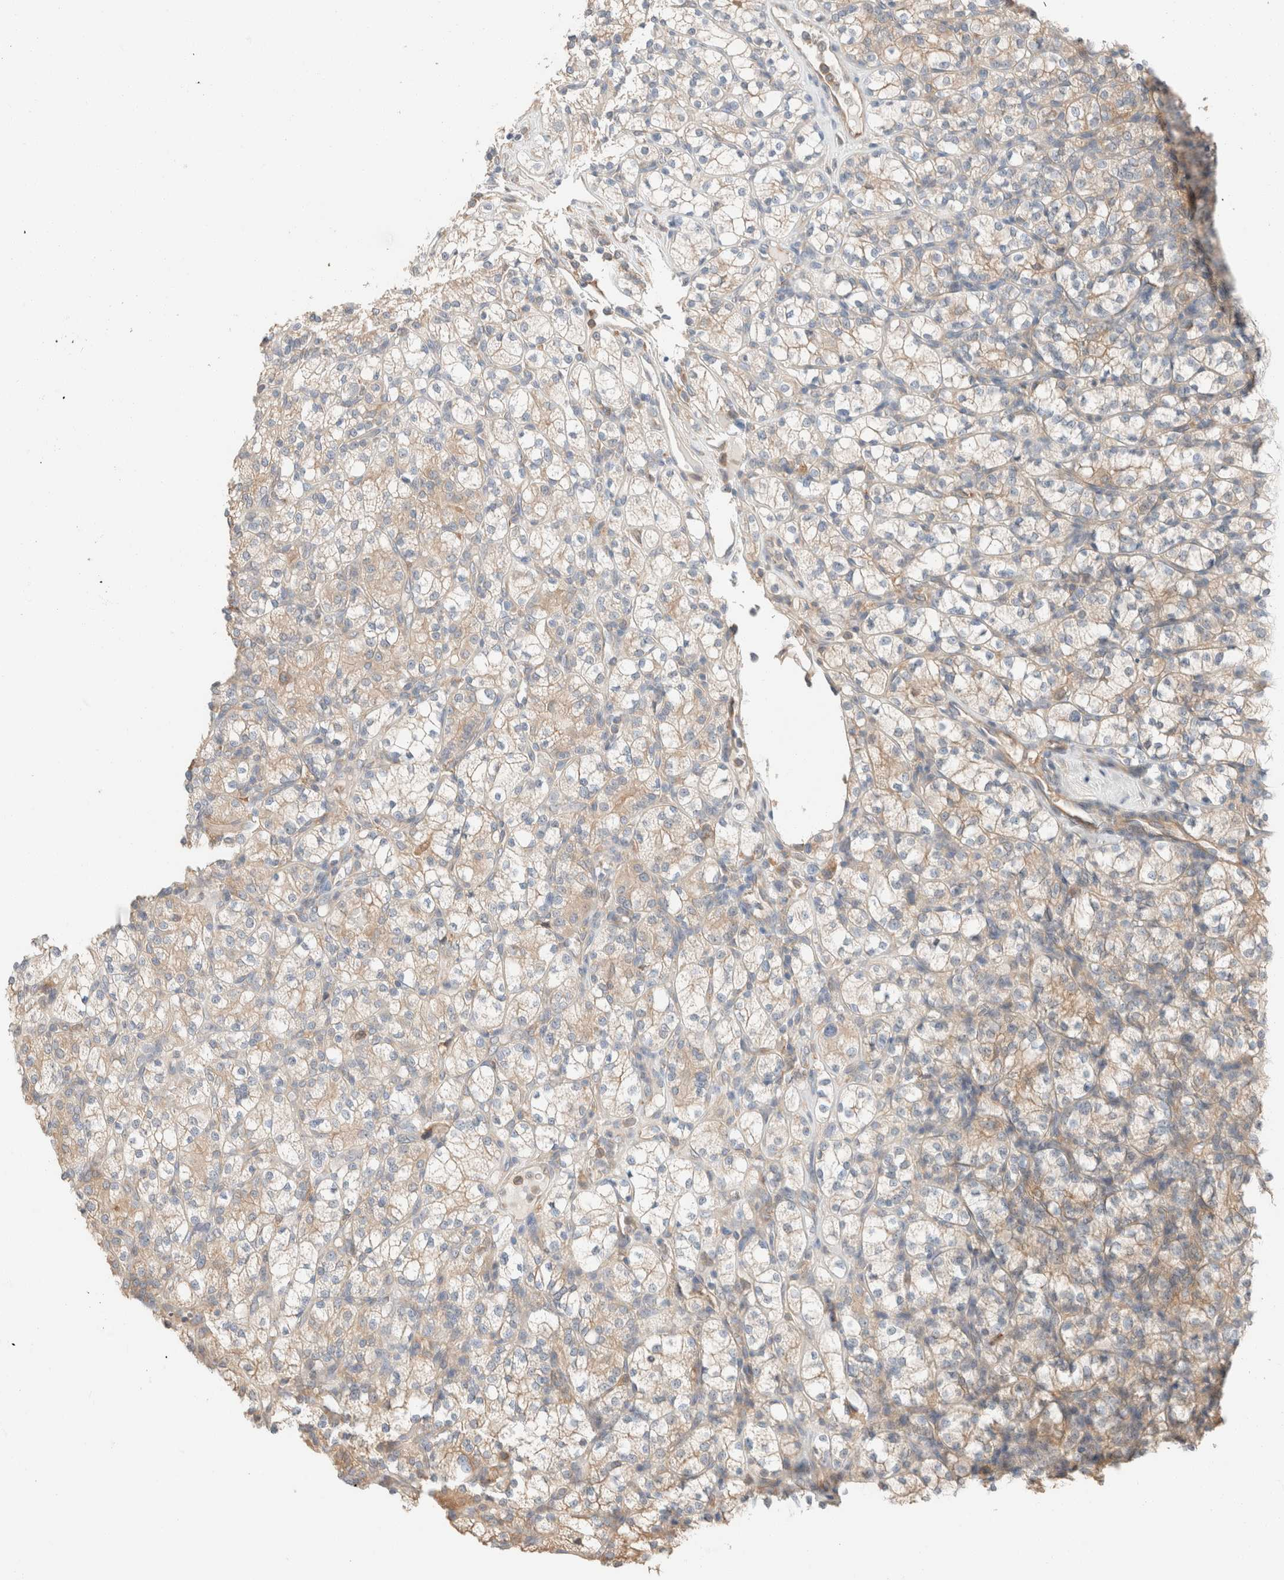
{"staining": {"intensity": "weak", "quantity": "25%-75%", "location": "cytoplasmic/membranous"}, "tissue": "renal cancer", "cell_type": "Tumor cells", "image_type": "cancer", "snomed": [{"axis": "morphology", "description": "Adenocarcinoma, NOS"}, {"axis": "topography", "description": "Kidney"}], "caption": "There is low levels of weak cytoplasmic/membranous expression in tumor cells of renal cancer, as demonstrated by immunohistochemical staining (brown color).", "gene": "PCM1", "patient": {"sex": "male", "age": 77}}